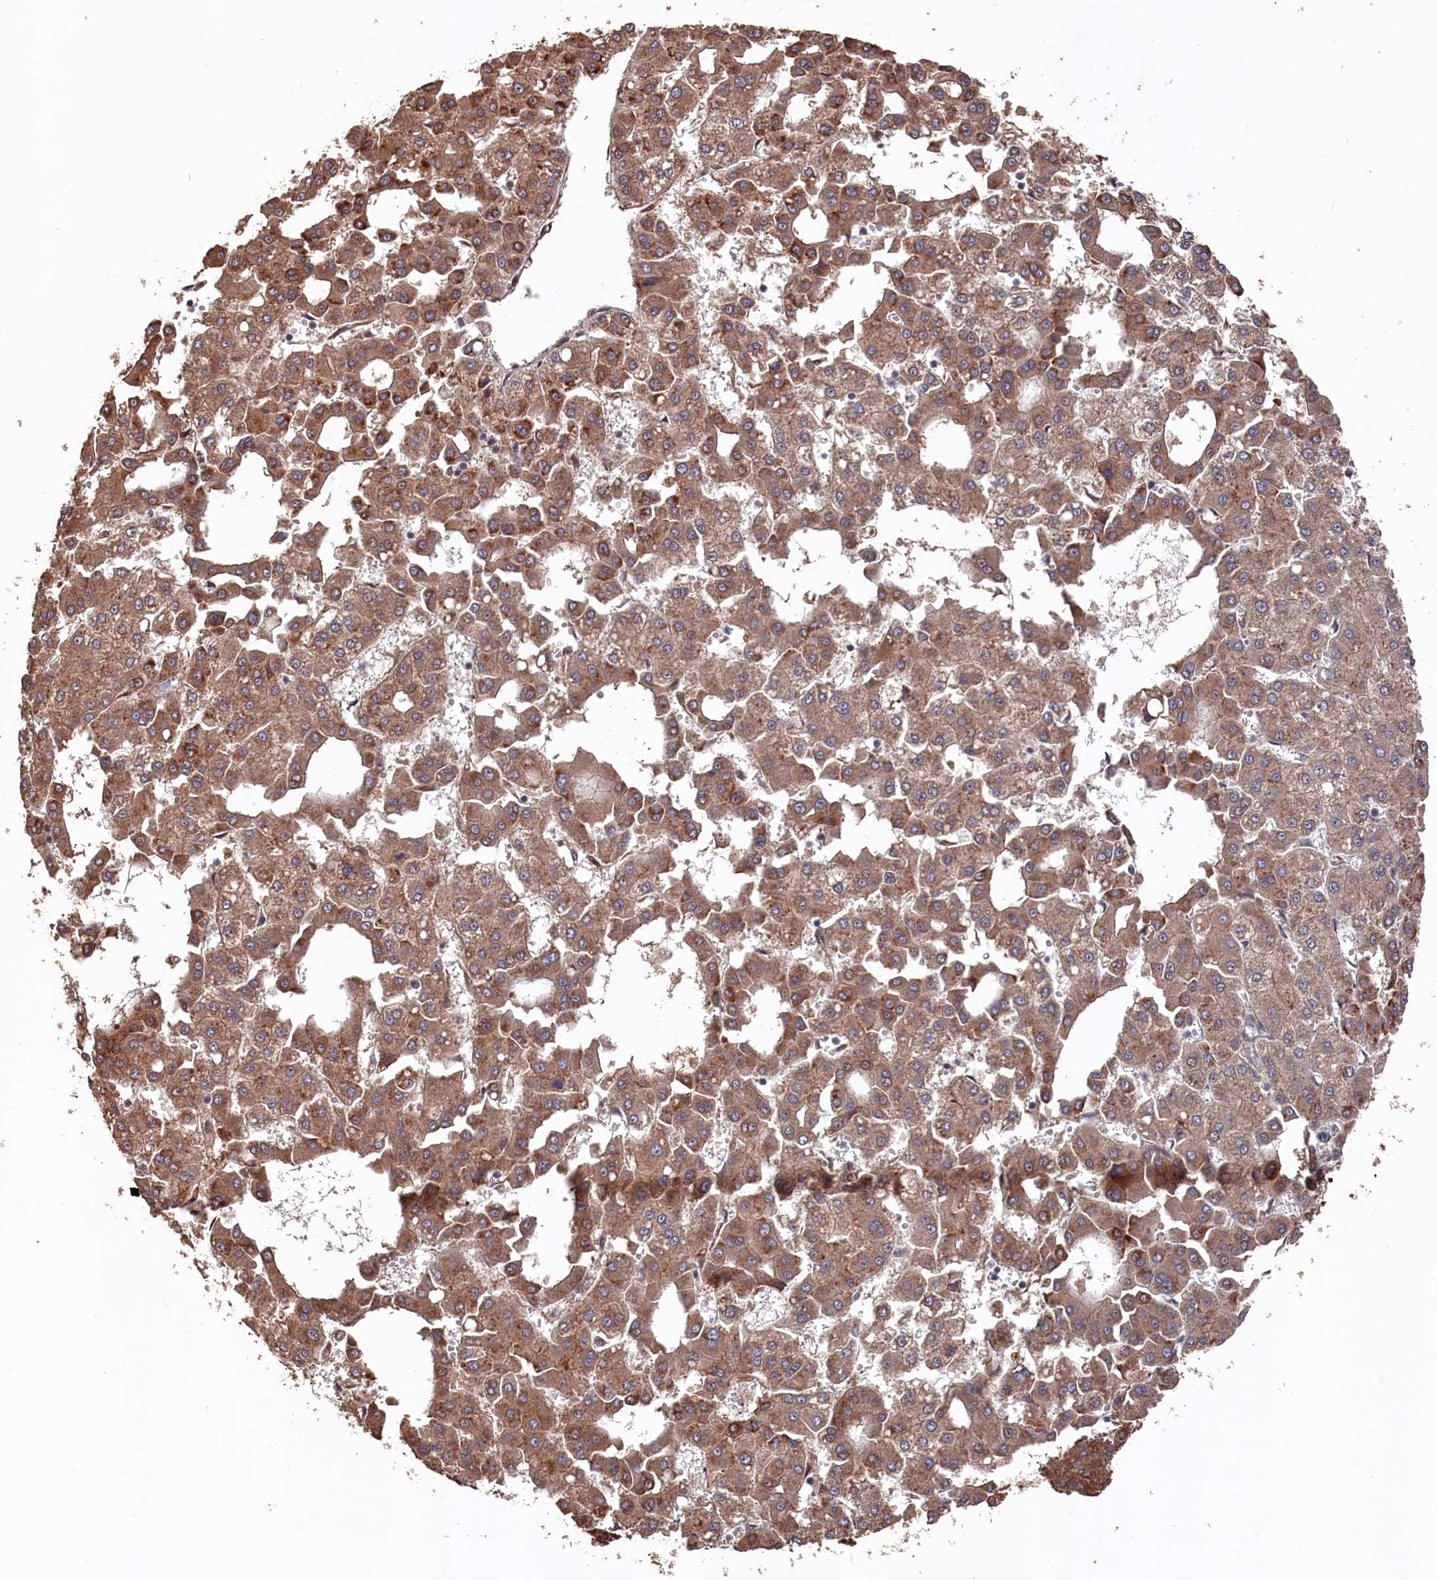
{"staining": {"intensity": "moderate", "quantity": ">75%", "location": "cytoplasmic/membranous"}, "tissue": "liver cancer", "cell_type": "Tumor cells", "image_type": "cancer", "snomed": [{"axis": "morphology", "description": "Carcinoma, Hepatocellular, NOS"}, {"axis": "topography", "description": "Liver"}], "caption": "Immunohistochemical staining of human liver hepatocellular carcinoma shows medium levels of moderate cytoplasmic/membranous positivity in about >75% of tumor cells.", "gene": "SLC12A4", "patient": {"sex": "male", "age": 47}}